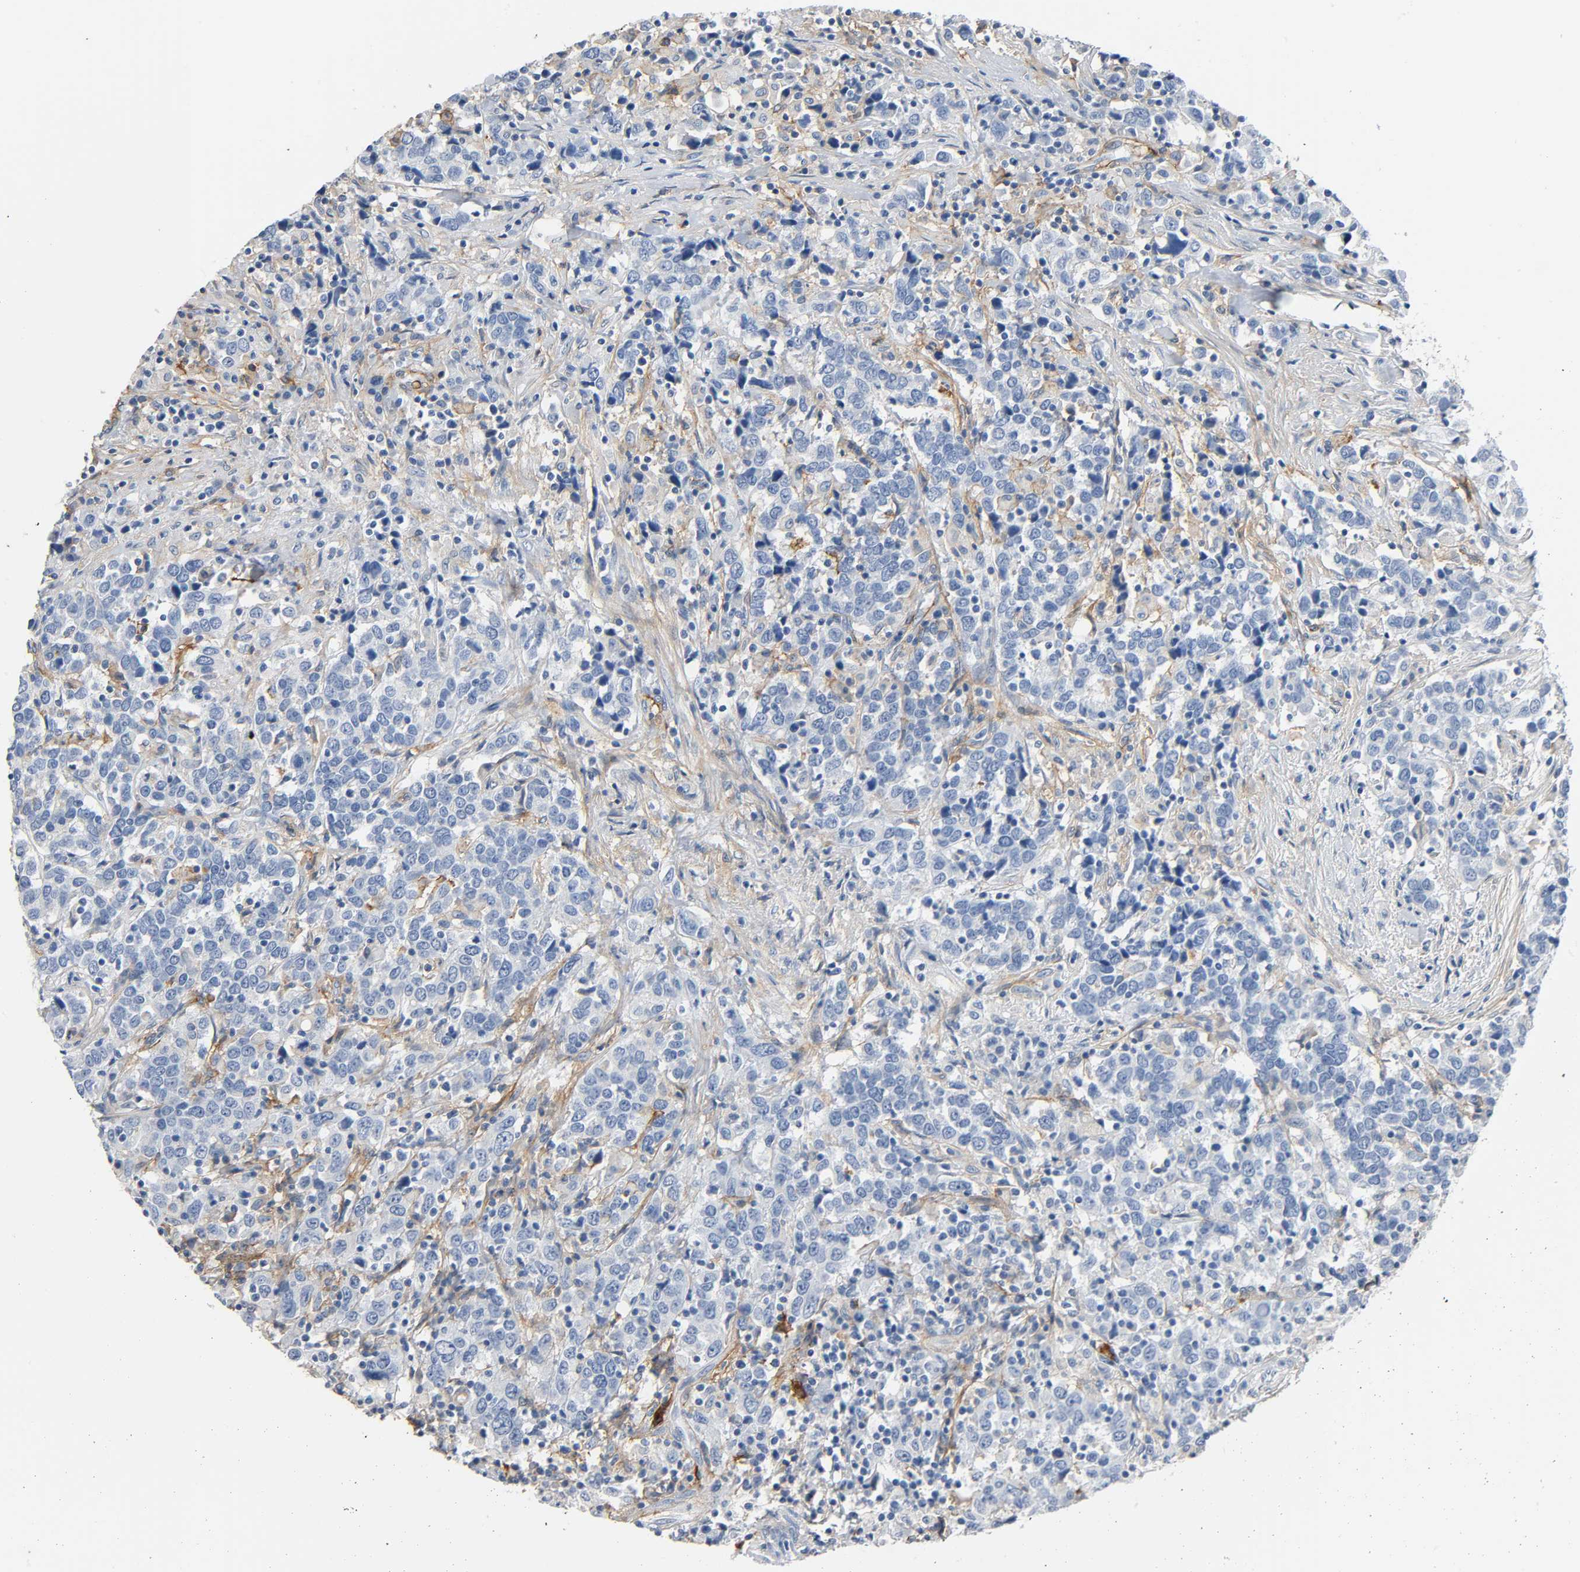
{"staining": {"intensity": "negative", "quantity": "none", "location": "none"}, "tissue": "urothelial cancer", "cell_type": "Tumor cells", "image_type": "cancer", "snomed": [{"axis": "morphology", "description": "Urothelial carcinoma, High grade"}, {"axis": "topography", "description": "Urinary bladder"}], "caption": "Urothelial cancer was stained to show a protein in brown. There is no significant staining in tumor cells.", "gene": "ANPEP", "patient": {"sex": "male", "age": 61}}